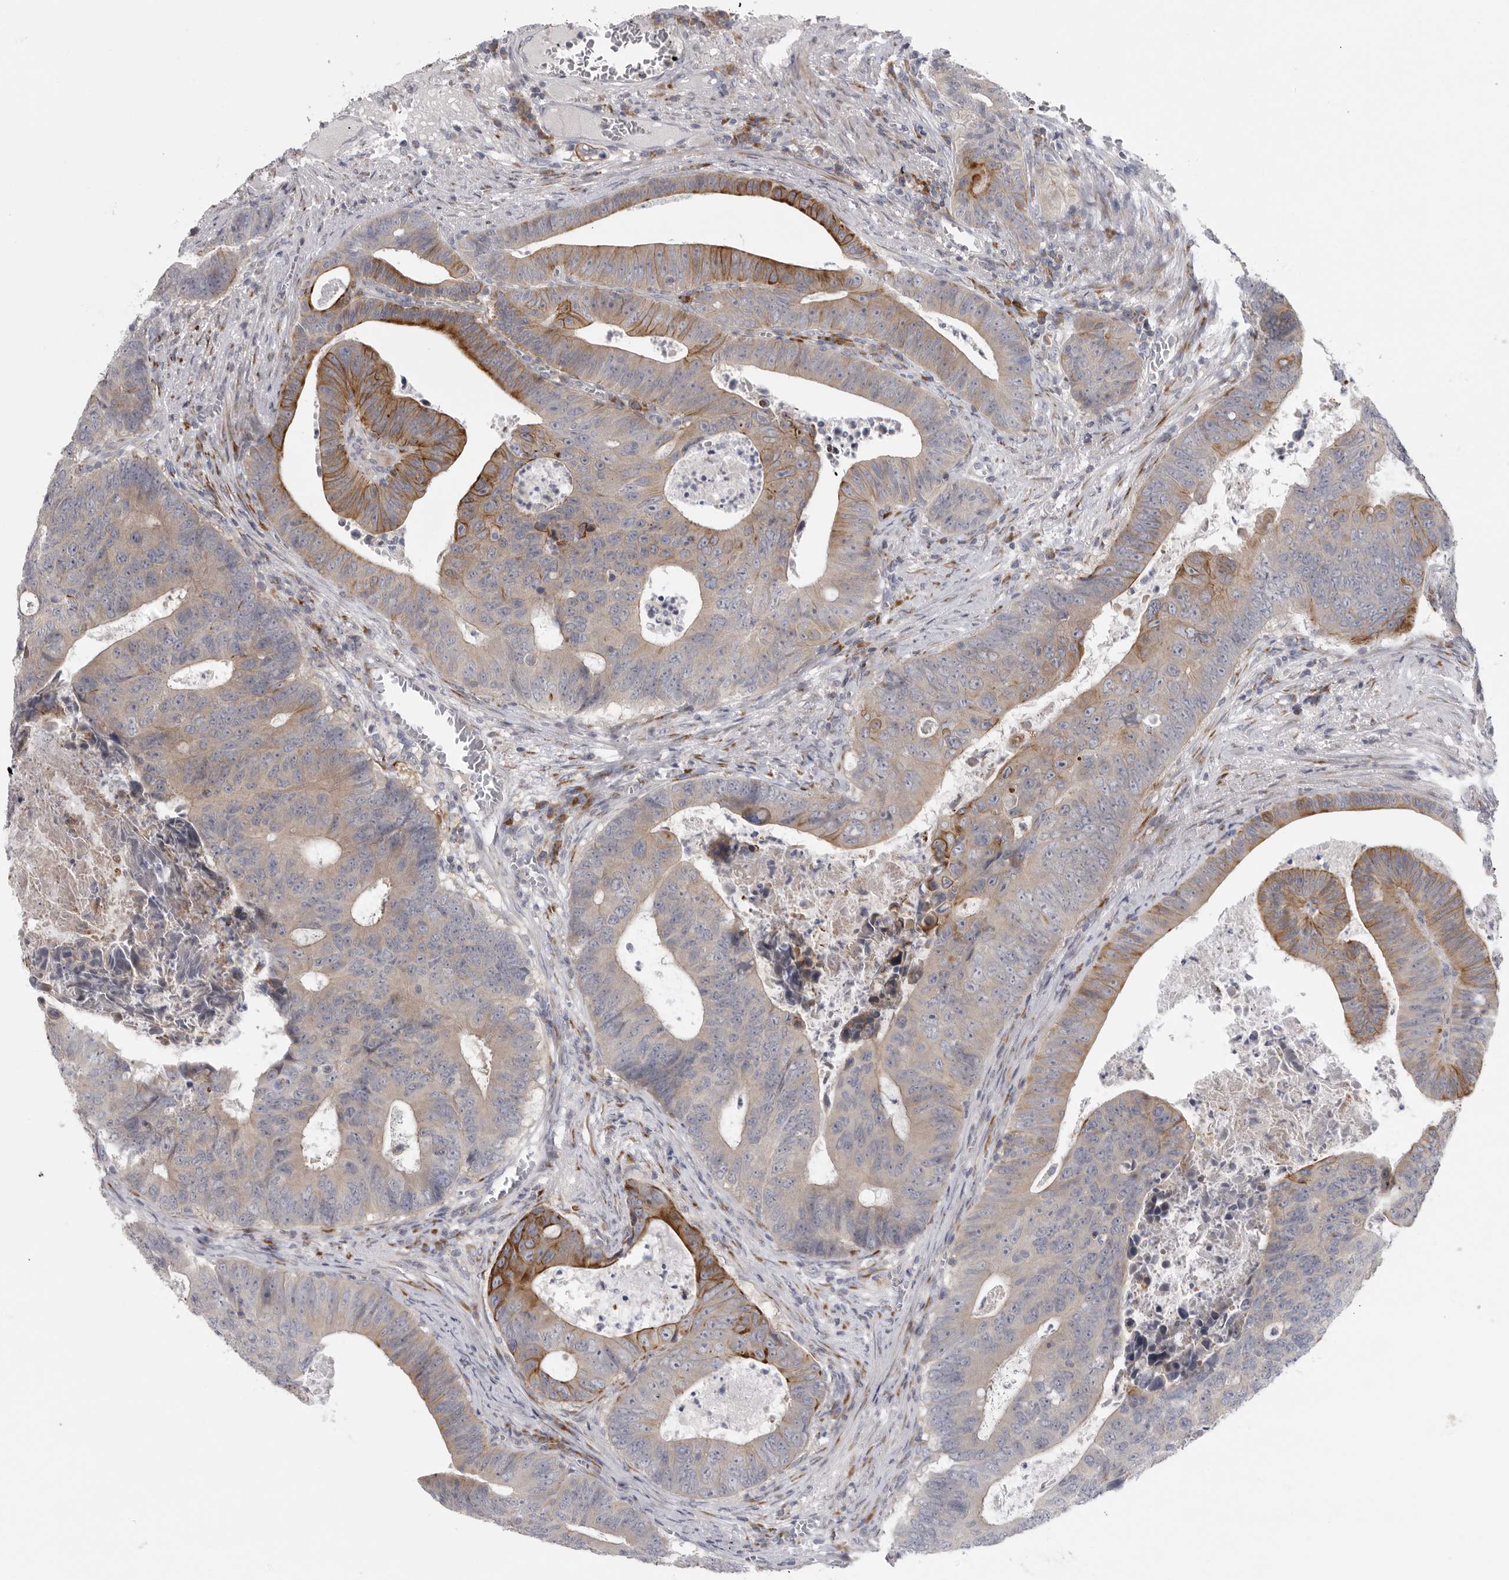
{"staining": {"intensity": "moderate", "quantity": "25%-75%", "location": "cytoplasmic/membranous"}, "tissue": "colorectal cancer", "cell_type": "Tumor cells", "image_type": "cancer", "snomed": [{"axis": "morphology", "description": "Adenocarcinoma, NOS"}, {"axis": "topography", "description": "Colon"}], "caption": "A micrograph of colorectal cancer (adenocarcinoma) stained for a protein shows moderate cytoplasmic/membranous brown staining in tumor cells.", "gene": "USP24", "patient": {"sex": "male", "age": 87}}